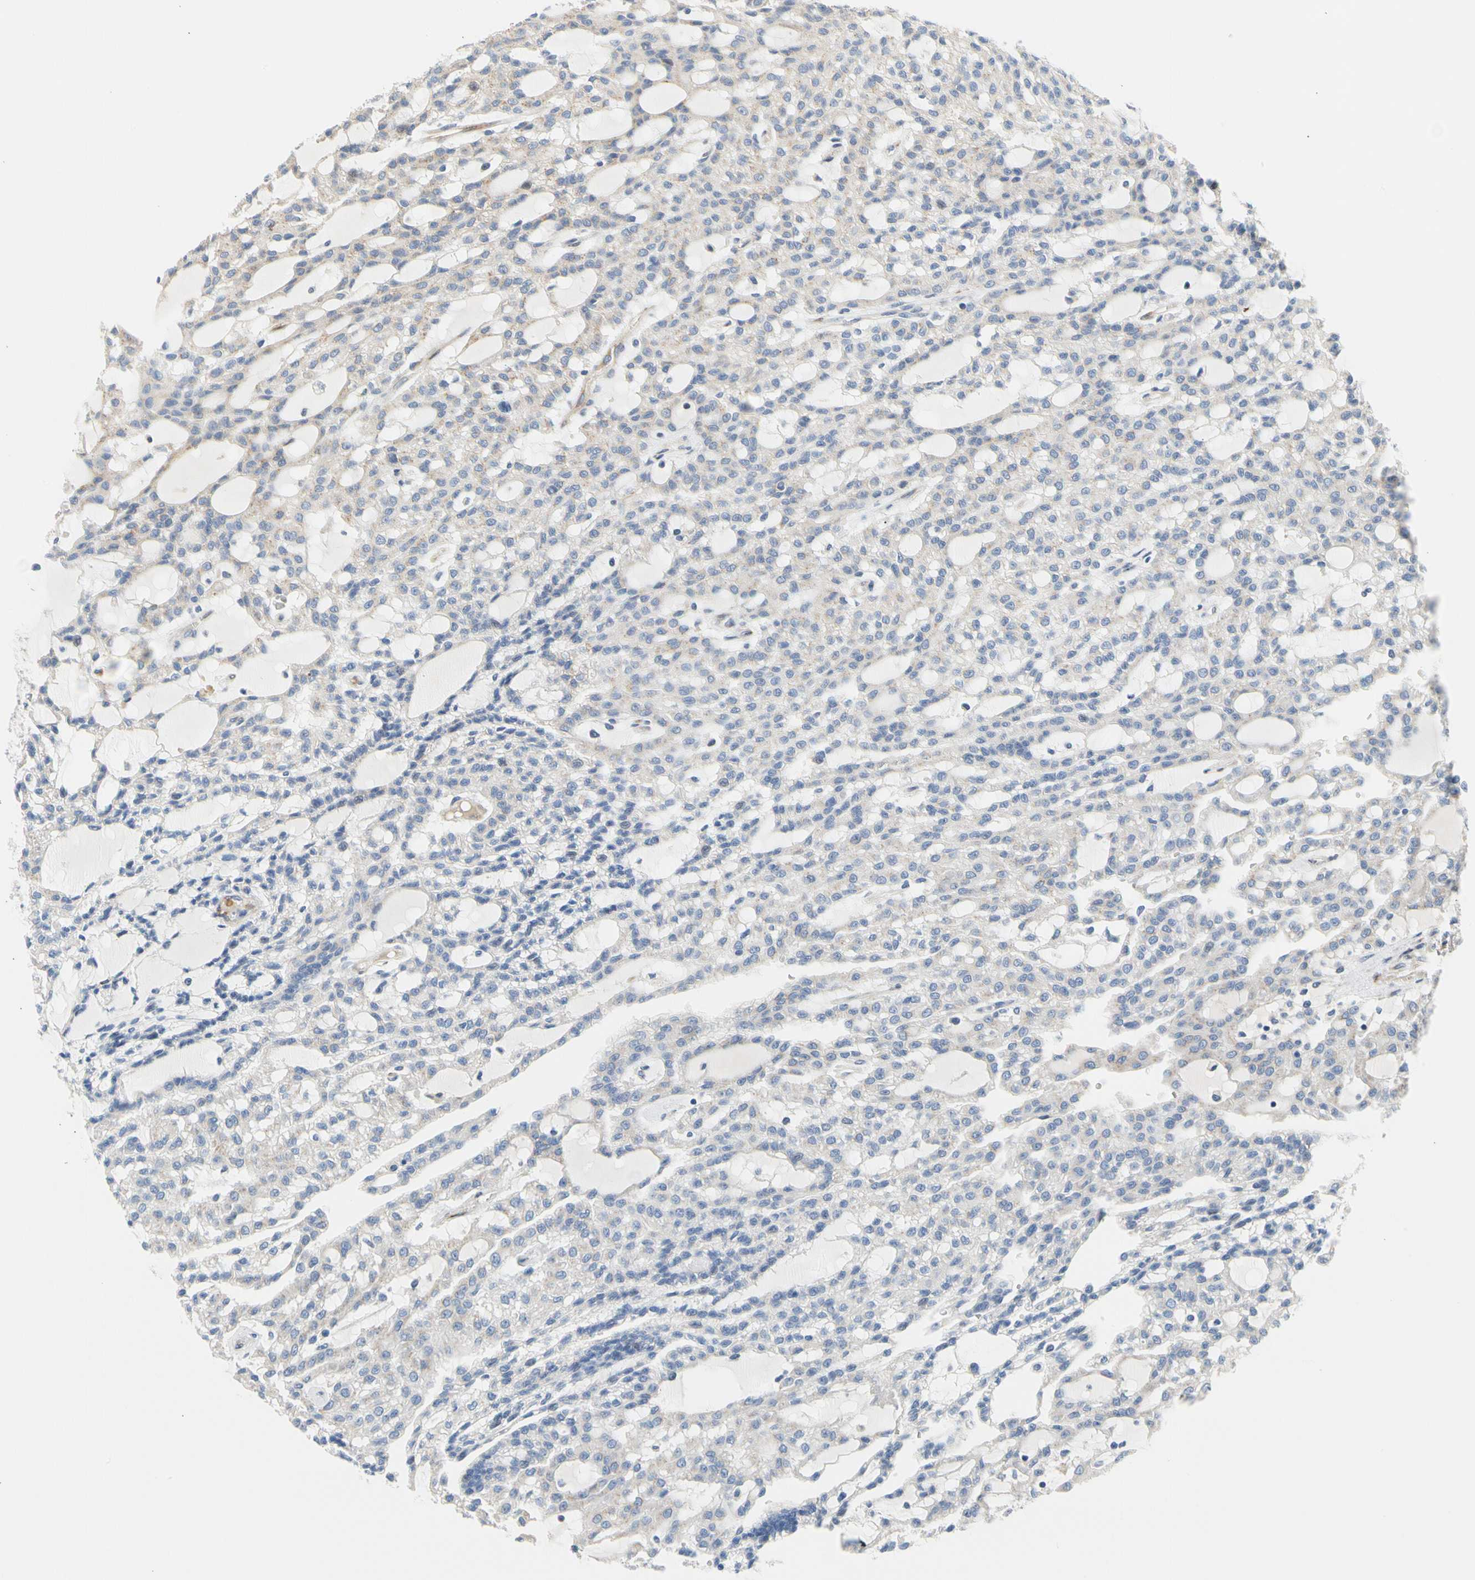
{"staining": {"intensity": "negative", "quantity": "none", "location": "none"}, "tissue": "renal cancer", "cell_type": "Tumor cells", "image_type": "cancer", "snomed": [{"axis": "morphology", "description": "Adenocarcinoma, NOS"}, {"axis": "topography", "description": "Kidney"}], "caption": "Immunohistochemical staining of renal adenocarcinoma displays no significant expression in tumor cells.", "gene": "ZNF236", "patient": {"sex": "male", "age": 63}}